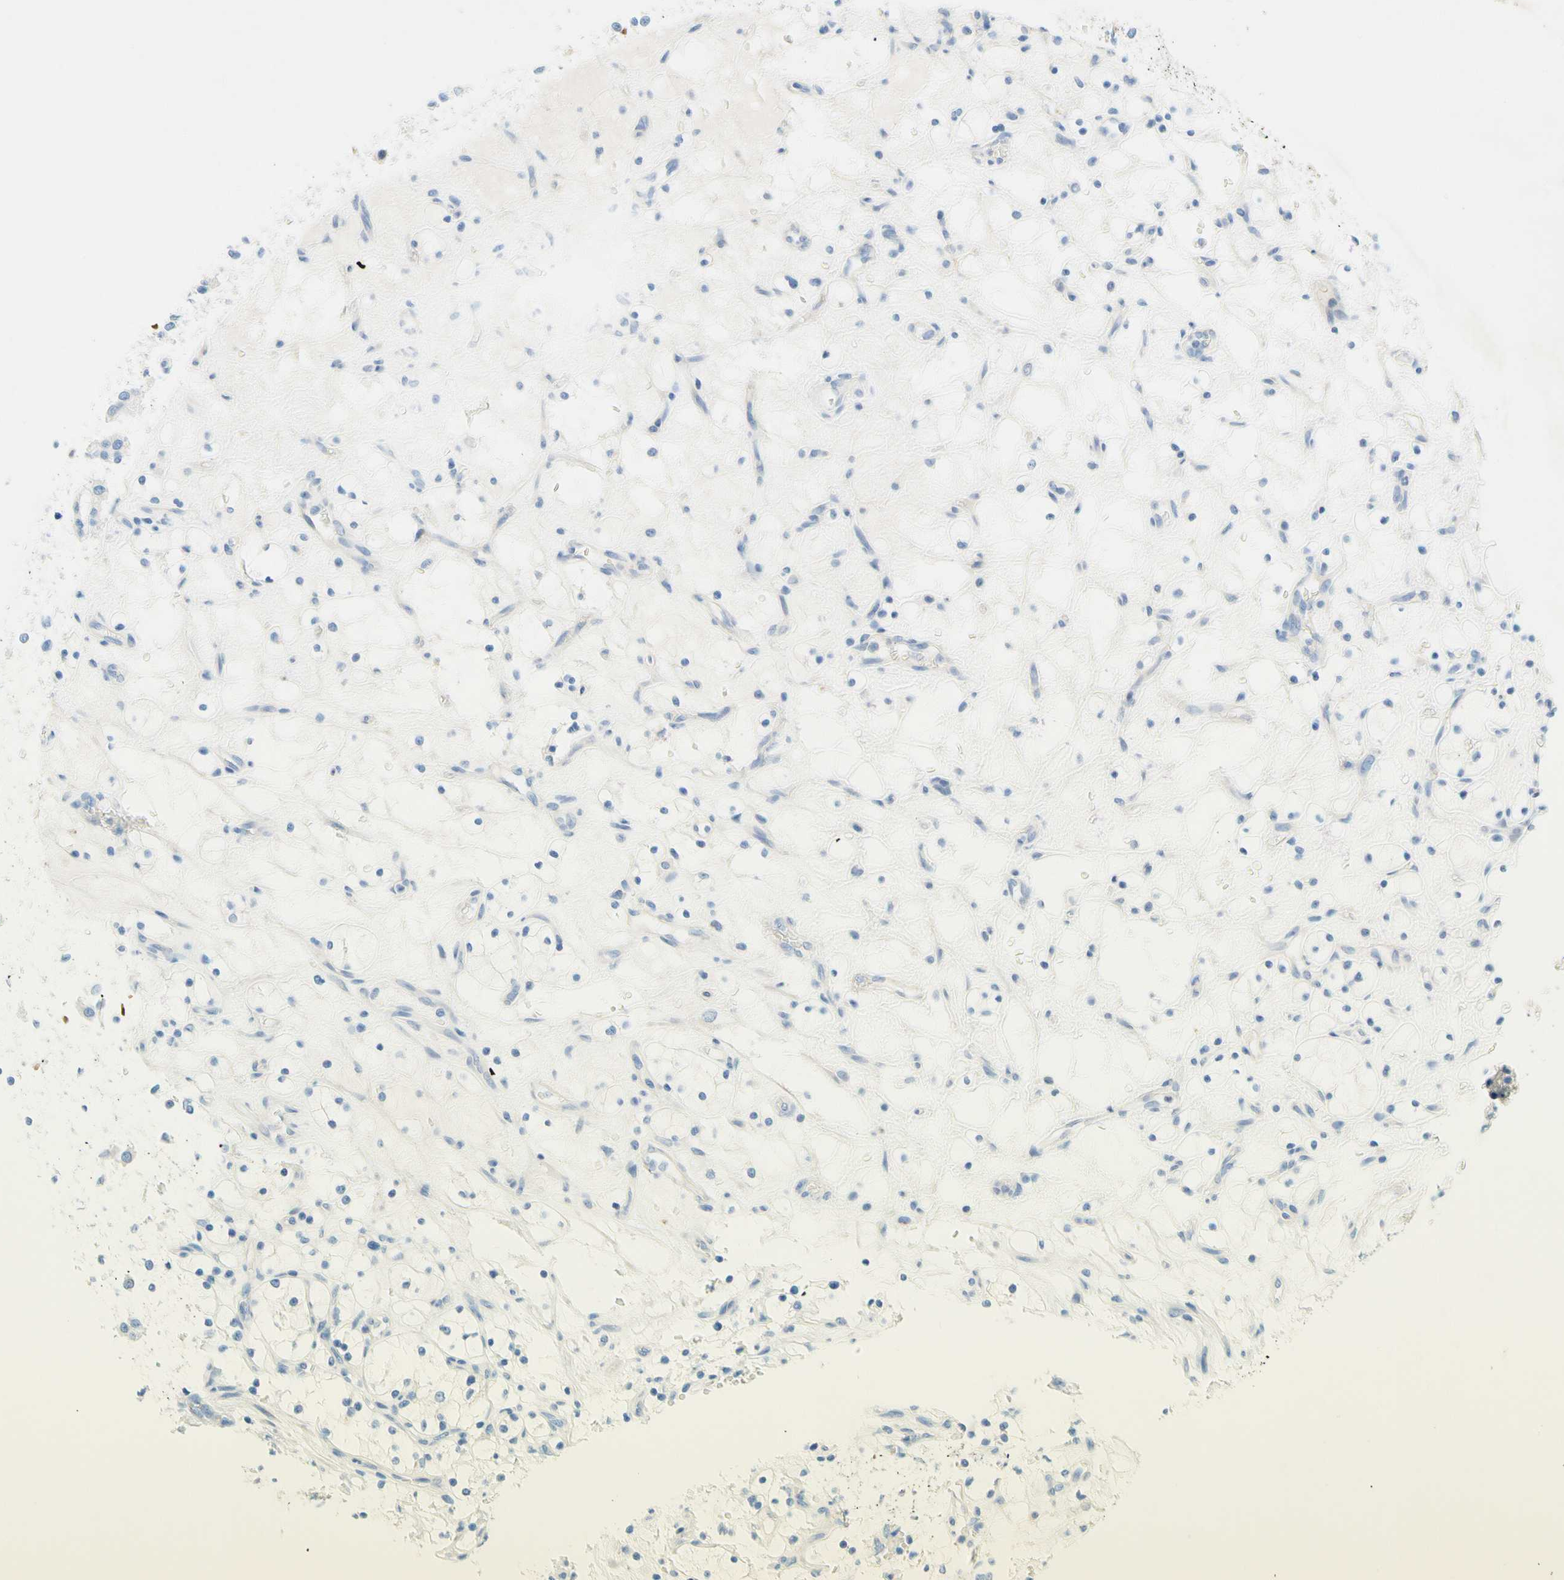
{"staining": {"intensity": "negative", "quantity": "none", "location": "none"}, "tissue": "renal cancer", "cell_type": "Tumor cells", "image_type": "cancer", "snomed": [{"axis": "morphology", "description": "Adenocarcinoma, NOS"}, {"axis": "topography", "description": "Kidney"}], "caption": "IHC of adenocarcinoma (renal) exhibits no positivity in tumor cells.", "gene": "ENTREP2", "patient": {"sex": "female", "age": 69}}